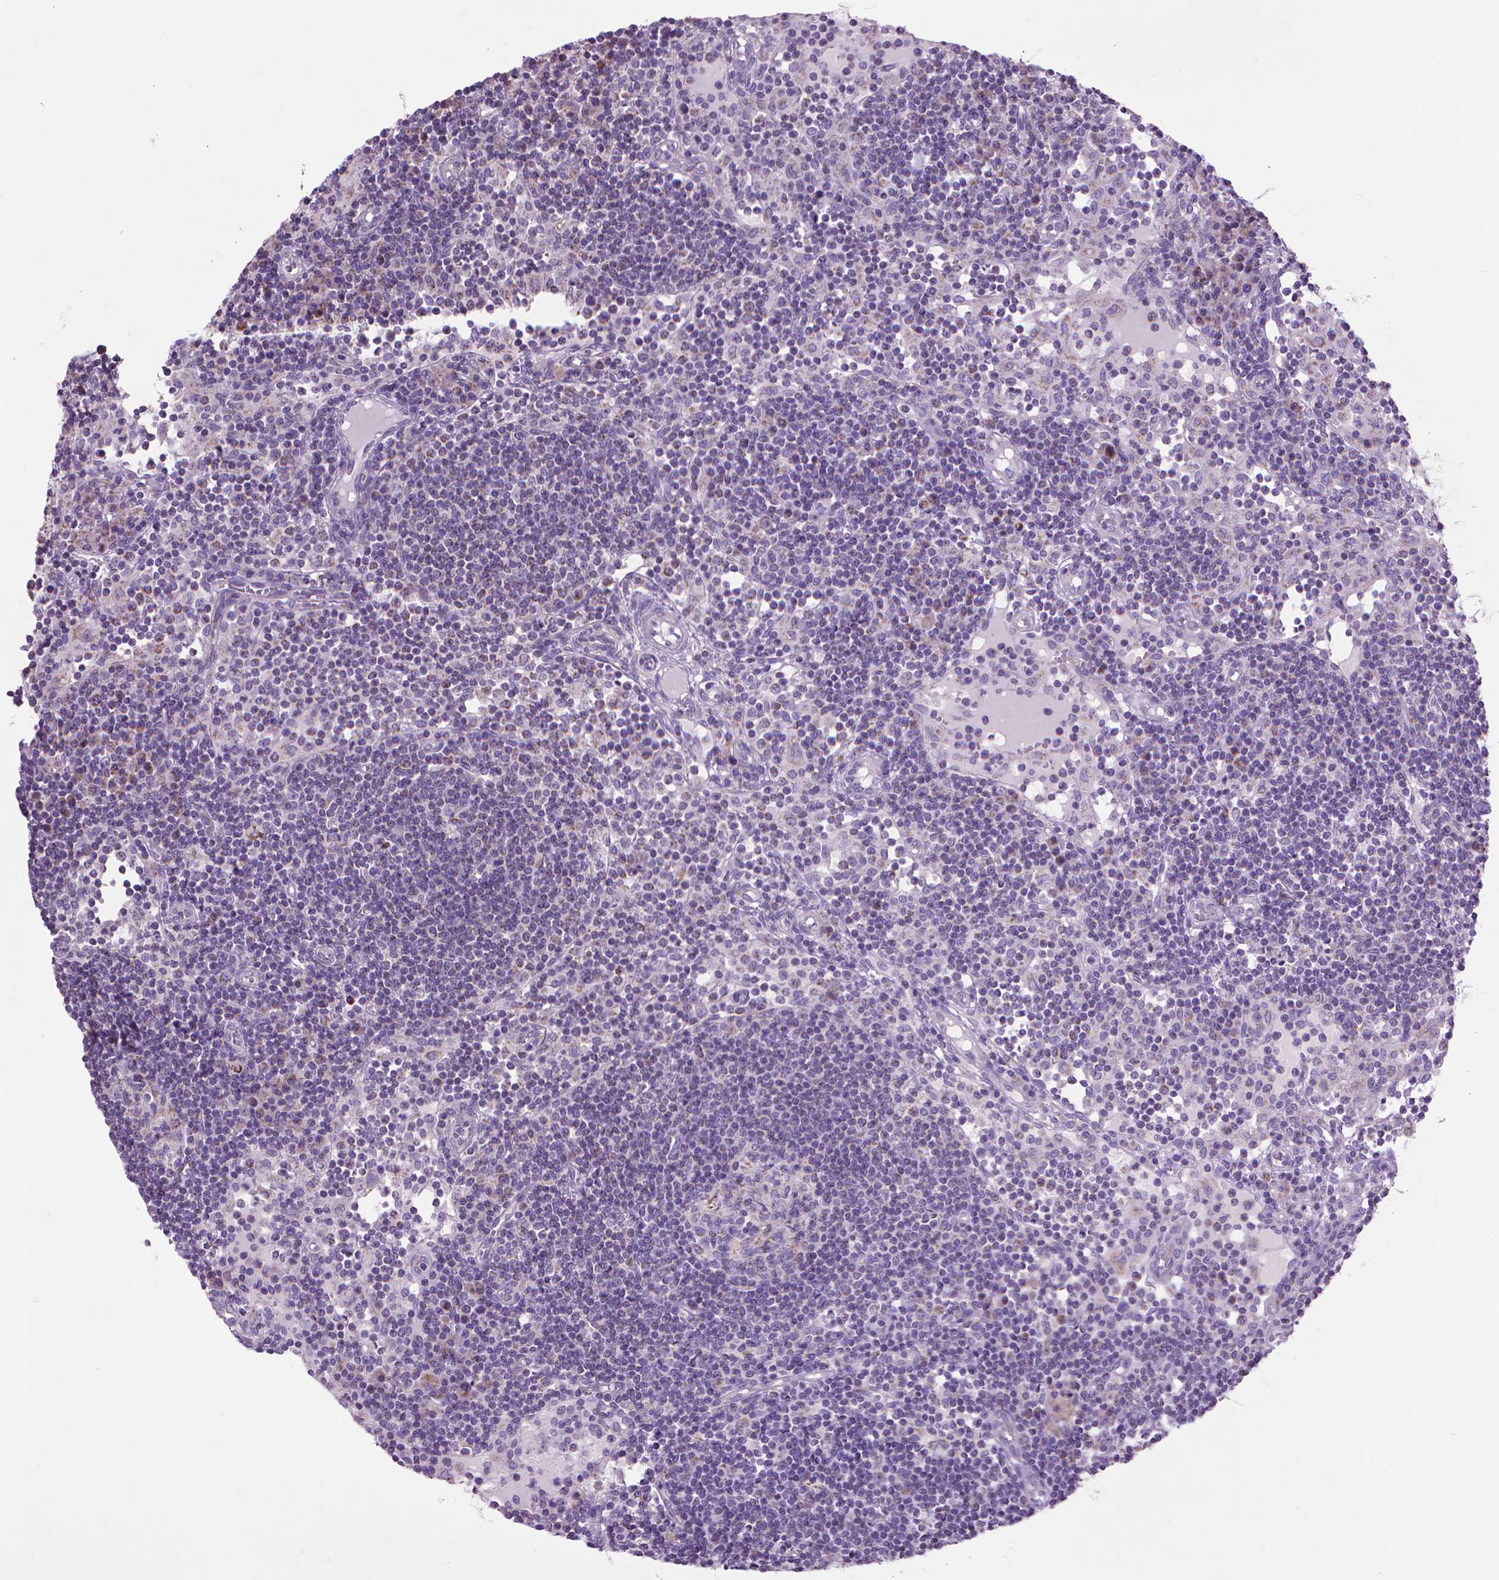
{"staining": {"intensity": "strong", "quantity": "<25%", "location": "cytoplasmic/membranous"}, "tissue": "lymph node", "cell_type": "Germinal center cells", "image_type": "normal", "snomed": [{"axis": "morphology", "description": "Normal tissue, NOS"}, {"axis": "topography", "description": "Lymph node"}], "caption": "DAB (3,3'-diaminobenzidine) immunohistochemical staining of unremarkable human lymph node exhibits strong cytoplasmic/membranous protein positivity in about <25% of germinal center cells.", "gene": "VDAC1", "patient": {"sex": "female", "age": 72}}